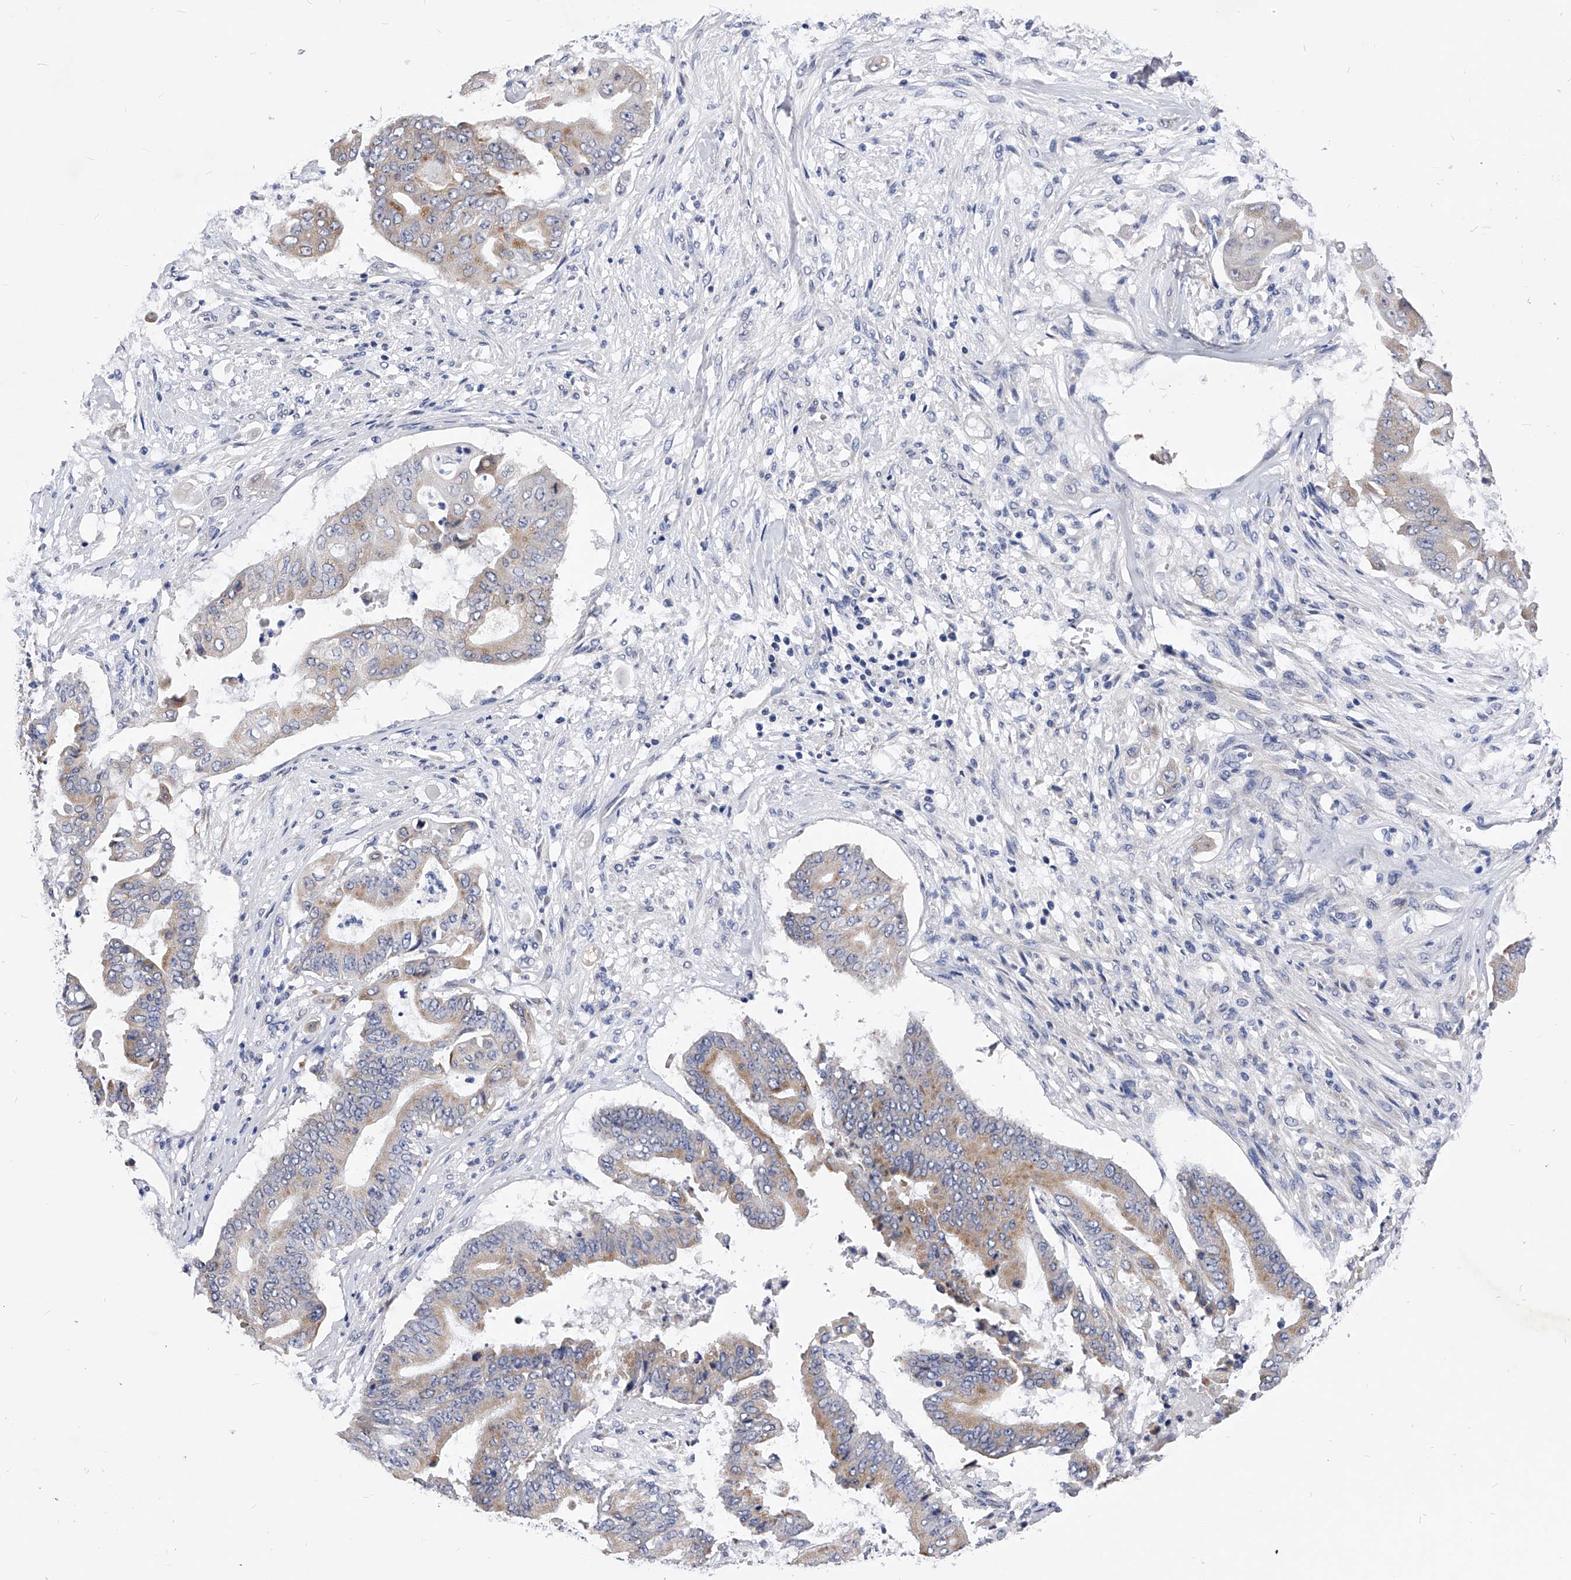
{"staining": {"intensity": "weak", "quantity": "25%-75%", "location": "cytoplasmic/membranous"}, "tissue": "pancreatic cancer", "cell_type": "Tumor cells", "image_type": "cancer", "snomed": [{"axis": "morphology", "description": "Adenocarcinoma, NOS"}, {"axis": "topography", "description": "Pancreas"}], "caption": "The photomicrograph shows staining of pancreatic cancer (adenocarcinoma), revealing weak cytoplasmic/membranous protein staining (brown color) within tumor cells.", "gene": "ZNF529", "patient": {"sex": "female", "age": 77}}